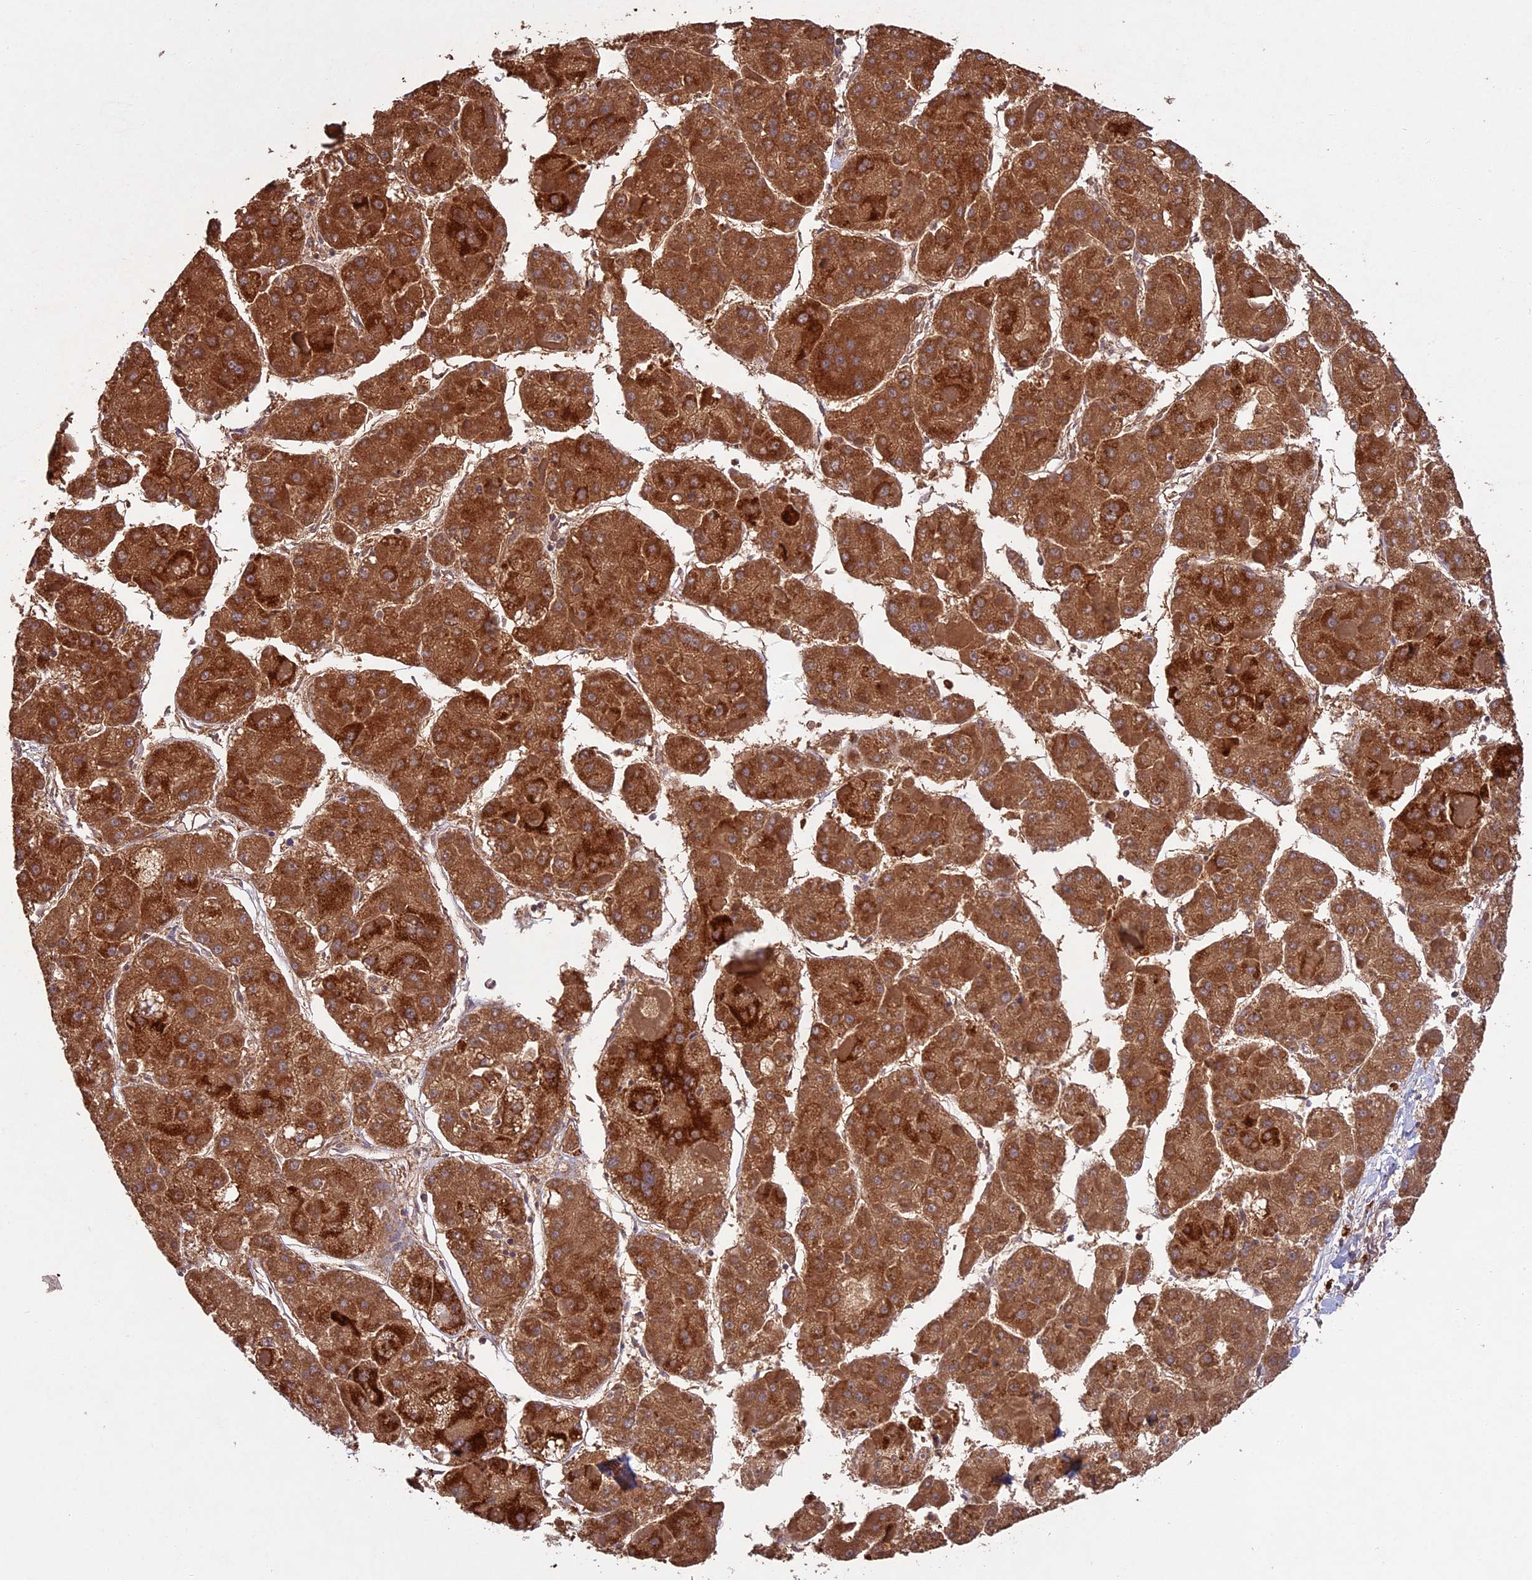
{"staining": {"intensity": "strong", "quantity": ">75%", "location": "cytoplasmic/membranous"}, "tissue": "liver cancer", "cell_type": "Tumor cells", "image_type": "cancer", "snomed": [{"axis": "morphology", "description": "Carcinoma, Hepatocellular, NOS"}, {"axis": "topography", "description": "Liver"}], "caption": "Tumor cells demonstrate high levels of strong cytoplasmic/membranous expression in about >75% of cells in liver cancer.", "gene": "CHAC1", "patient": {"sex": "female", "age": 73}}